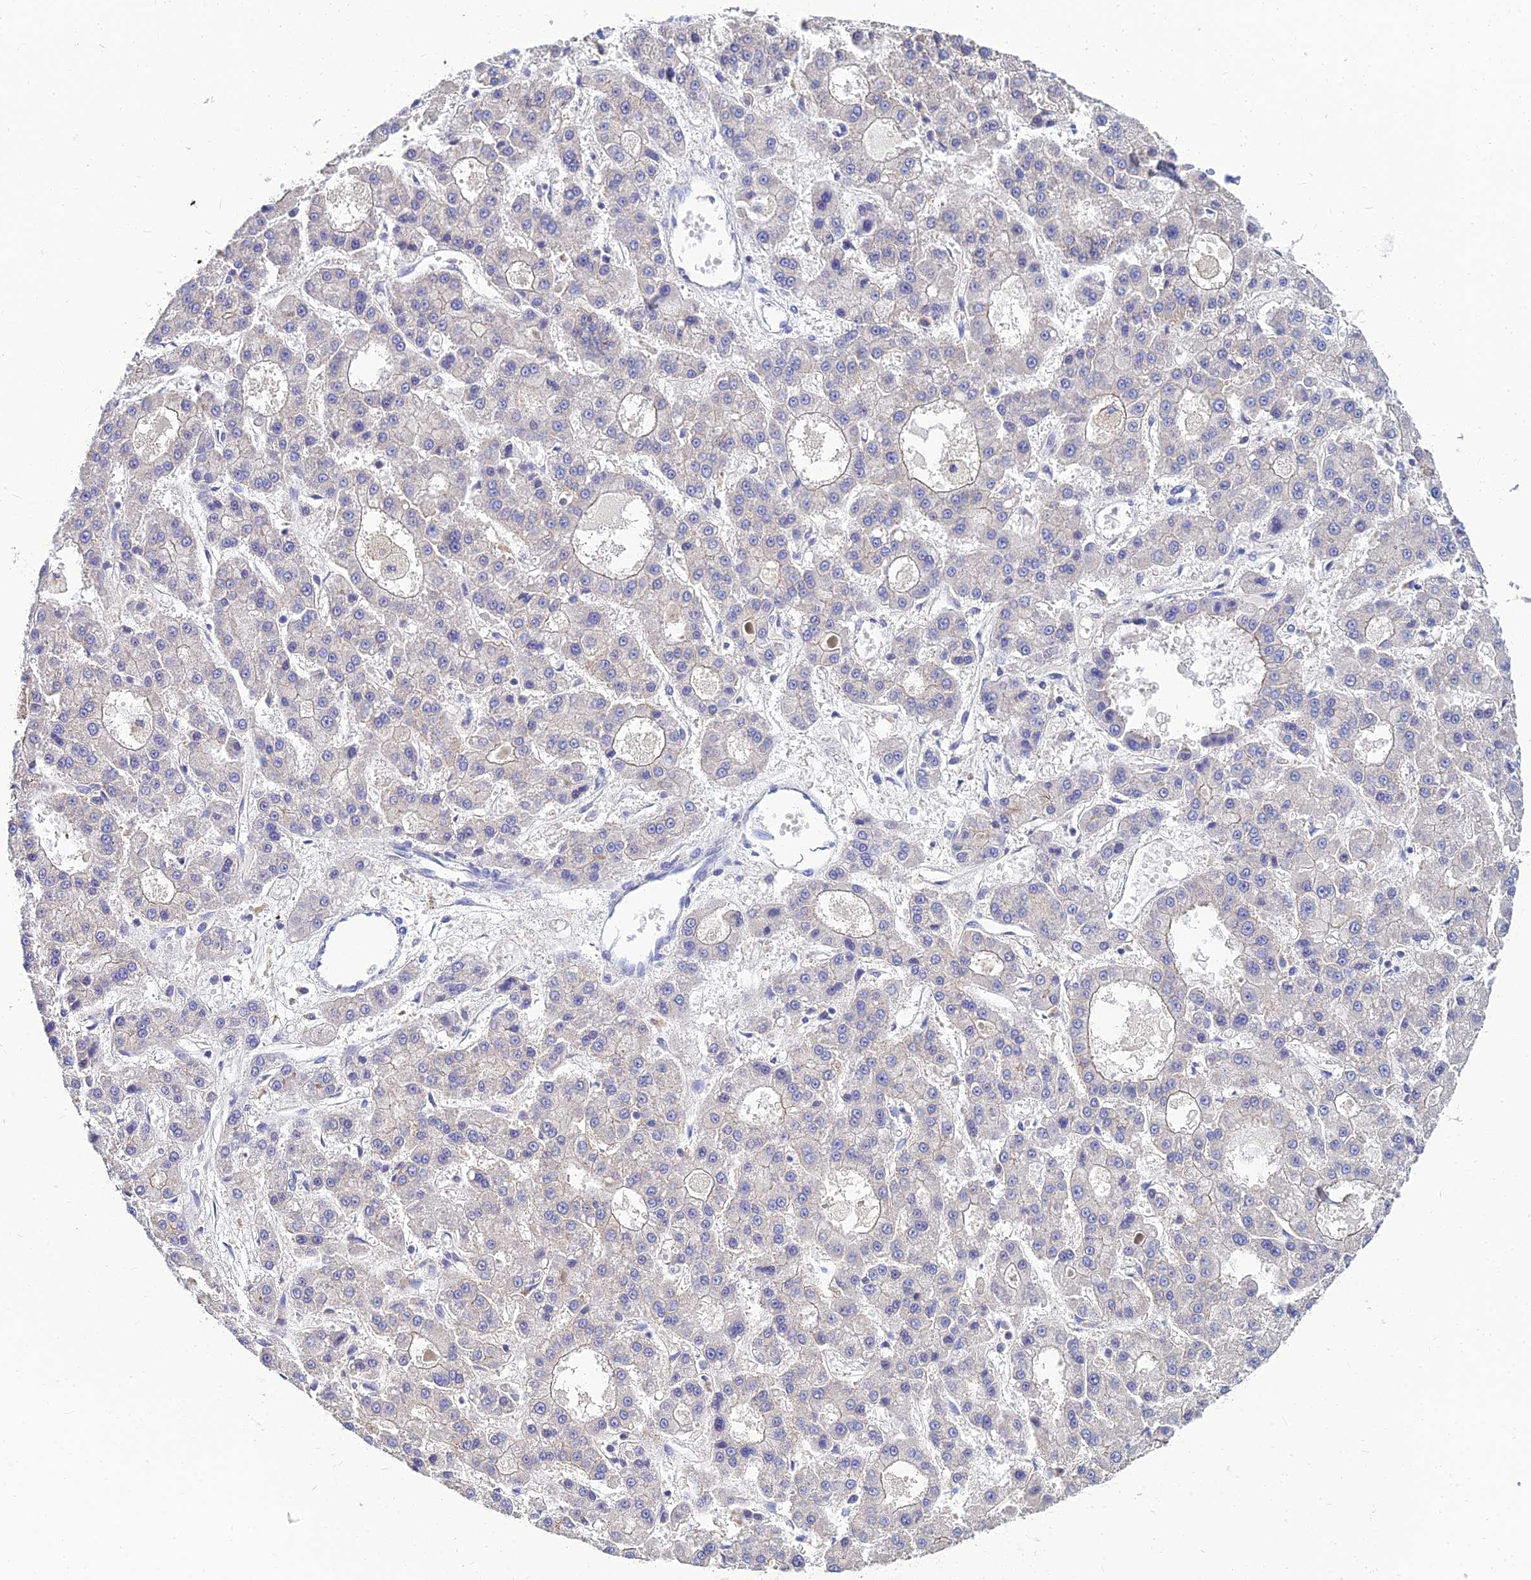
{"staining": {"intensity": "negative", "quantity": "none", "location": "none"}, "tissue": "liver cancer", "cell_type": "Tumor cells", "image_type": "cancer", "snomed": [{"axis": "morphology", "description": "Carcinoma, Hepatocellular, NOS"}, {"axis": "topography", "description": "Liver"}], "caption": "Liver hepatocellular carcinoma was stained to show a protein in brown. There is no significant expression in tumor cells. The staining was performed using DAB to visualize the protein expression in brown, while the nuclei were stained in blue with hematoxylin (Magnification: 20x).", "gene": "NPY", "patient": {"sex": "male", "age": 70}}